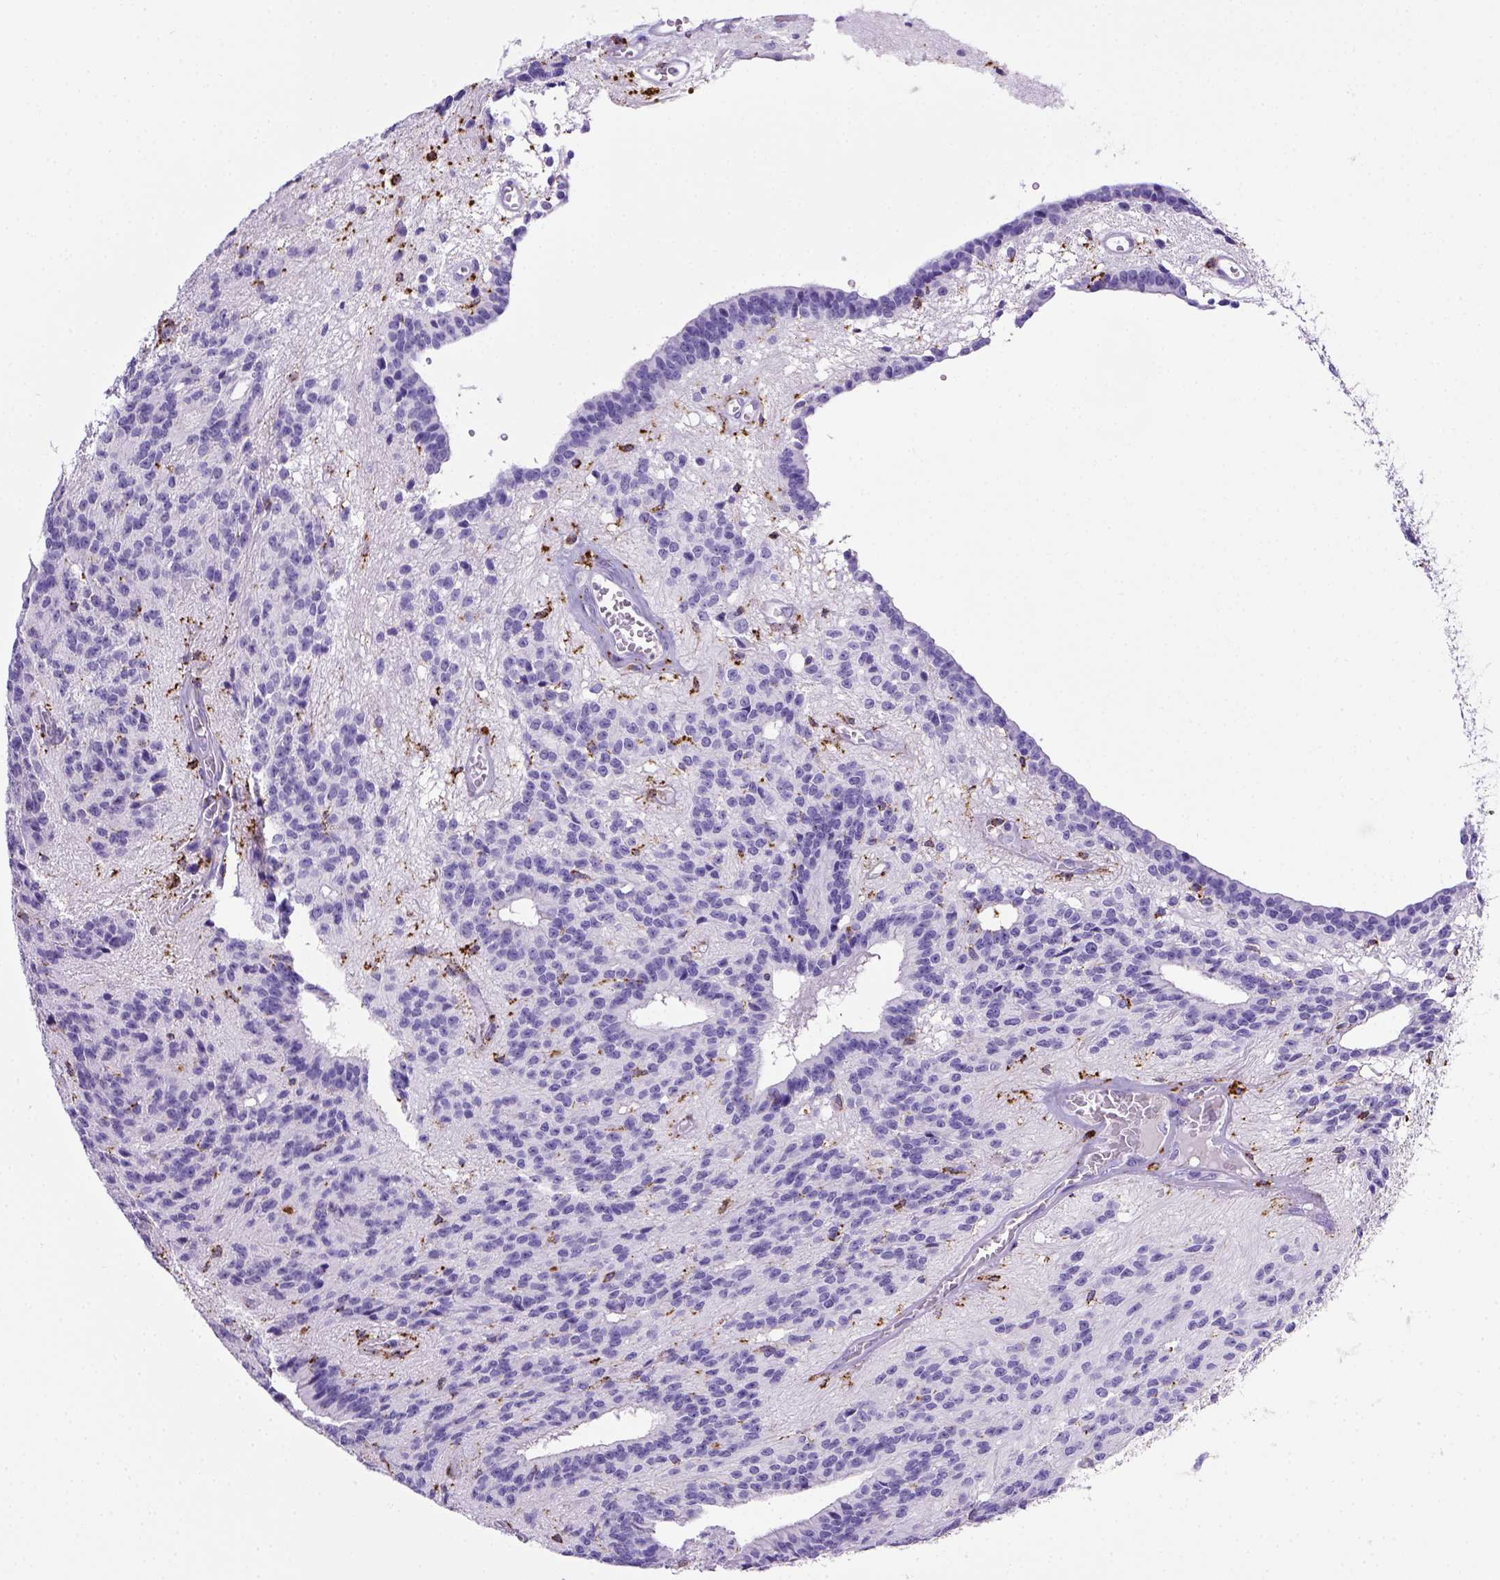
{"staining": {"intensity": "negative", "quantity": "none", "location": "none"}, "tissue": "glioma", "cell_type": "Tumor cells", "image_type": "cancer", "snomed": [{"axis": "morphology", "description": "Glioma, malignant, Low grade"}, {"axis": "topography", "description": "Brain"}], "caption": "Immunohistochemistry of human malignant glioma (low-grade) demonstrates no expression in tumor cells.", "gene": "CD68", "patient": {"sex": "male", "age": 31}}